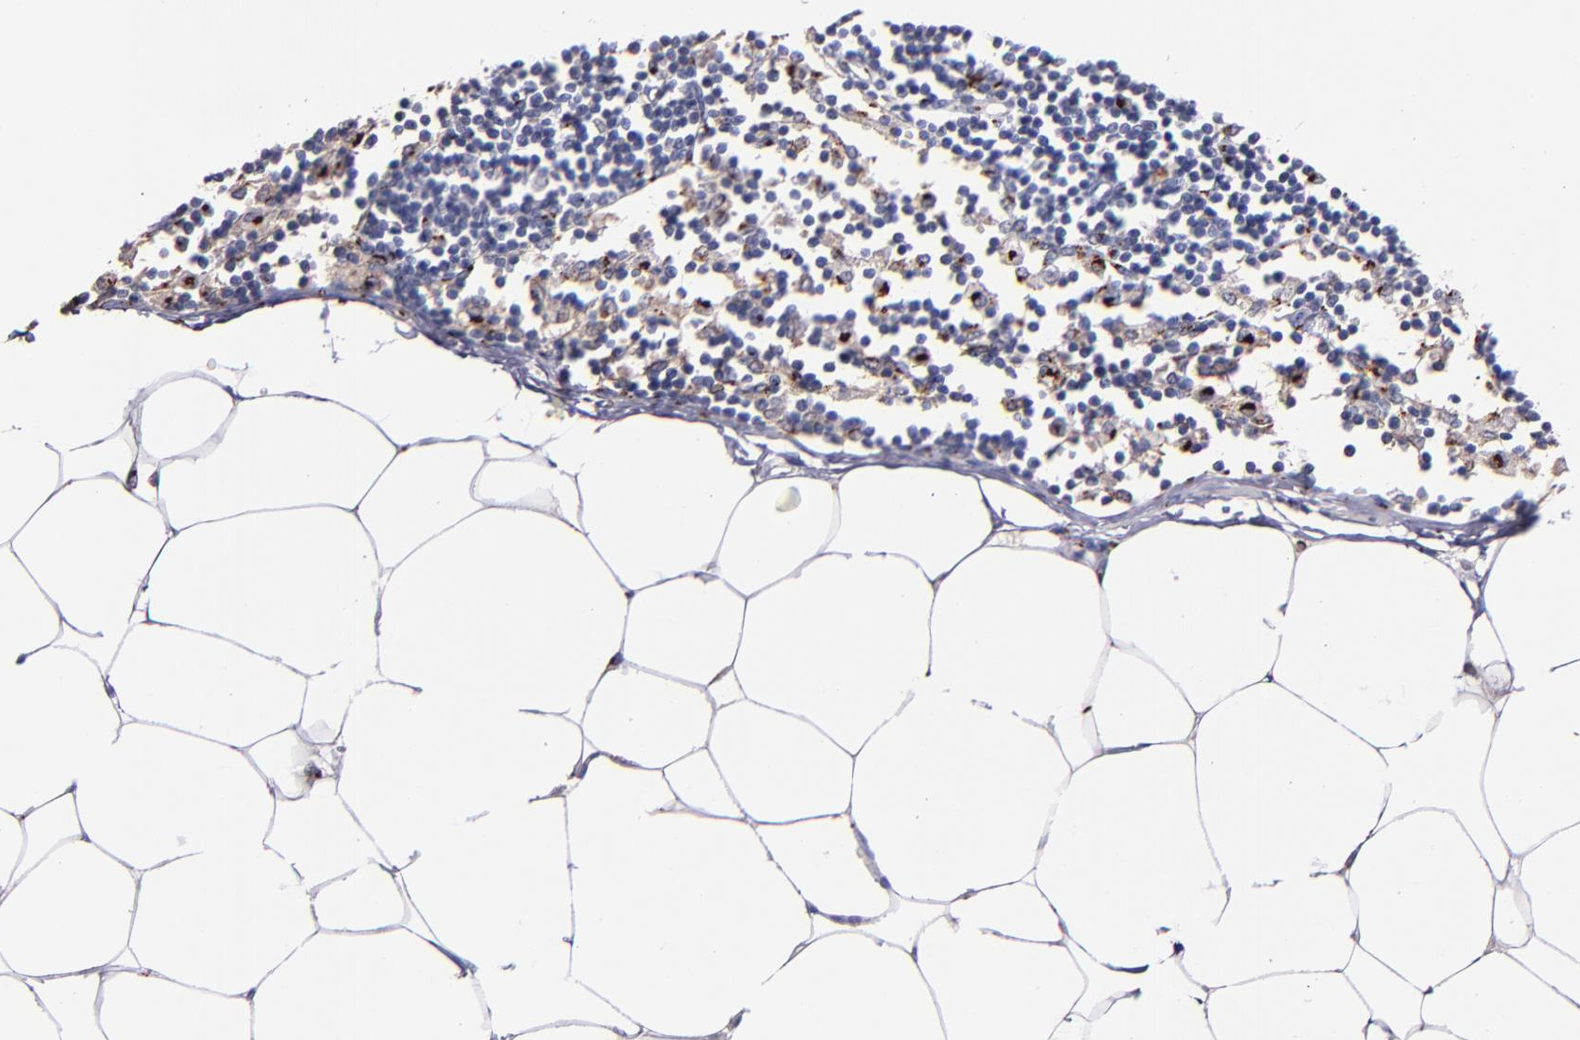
{"staining": {"intensity": "moderate", "quantity": "<25%", "location": "cytoplasmic/membranous"}, "tissue": "adipose tissue", "cell_type": "Adipocytes", "image_type": "normal", "snomed": [{"axis": "morphology", "description": "Normal tissue, NOS"}, {"axis": "morphology", "description": "Adenocarcinoma, NOS"}, {"axis": "topography", "description": "Colon"}, {"axis": "topography", "description": "Peripheral nerve tissue"}], "caption": "Adipose tissue stained for a protein (brown) reveals moderate cytoplasmic/membranous positive positivity in about <25% of adipocytes.", "gene": "GOLIM4", "patient": {"sex": "male", "age": 14}}